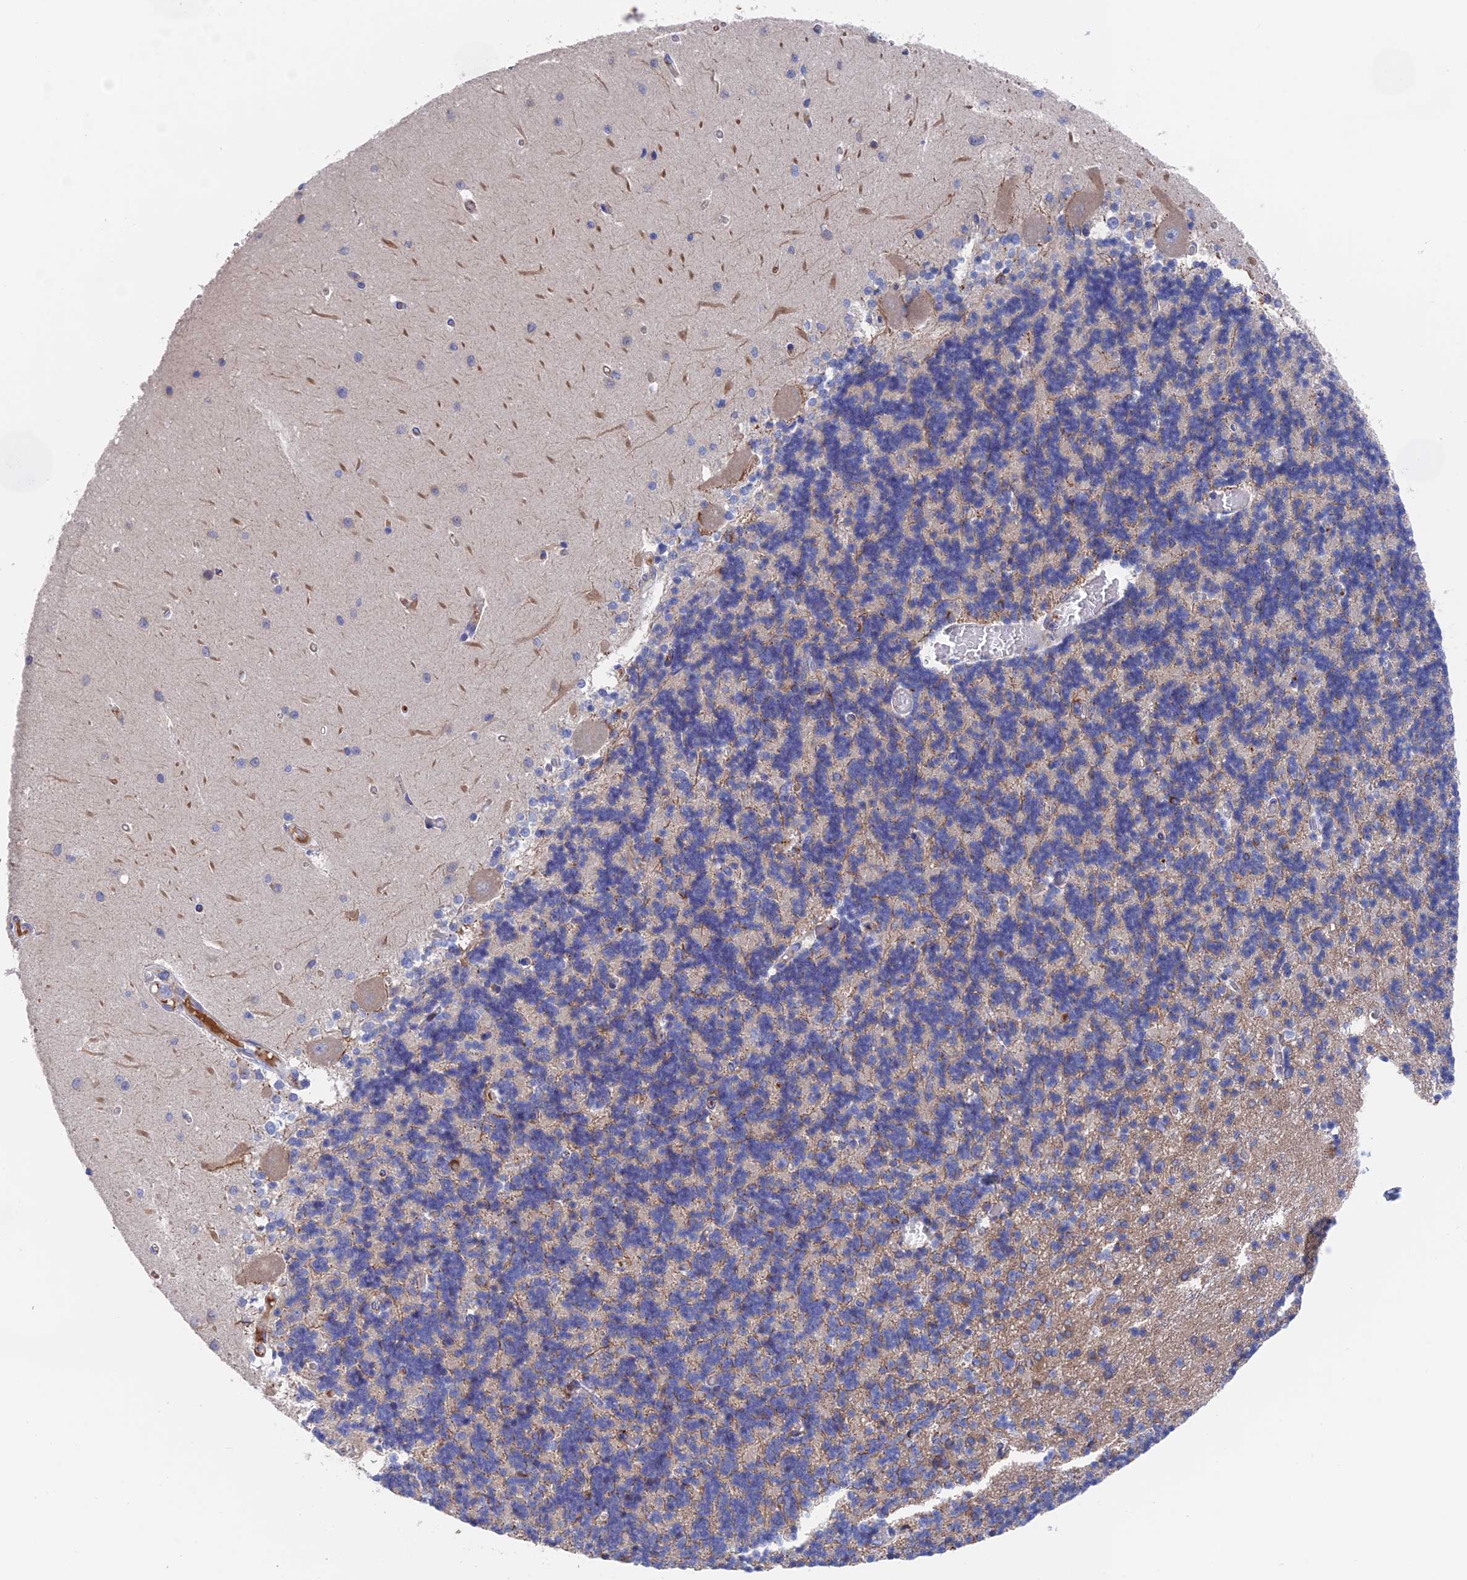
{"staining": {"intensity": "moderate", "quantity": "<25%", "location": "cytoplasmic/membranous"}, "tissue": "cerebellum", "cell_type": "Cells in granular layer", "image_type": "normal", "snomed": [{"axis": "morphology", "description": "Normal tissue, NOS"}, {"axis": "topography", "description": "Cerebellum"}], "caption": "The photomicrograph demonstrates staining of unremarkable cerebellum, revealing moderate cytoplasmic/membranous protein expression (brown color) within cells in granular layer.", "gene": "HPF1", "patient": {"sex": "male", "age": 37}}